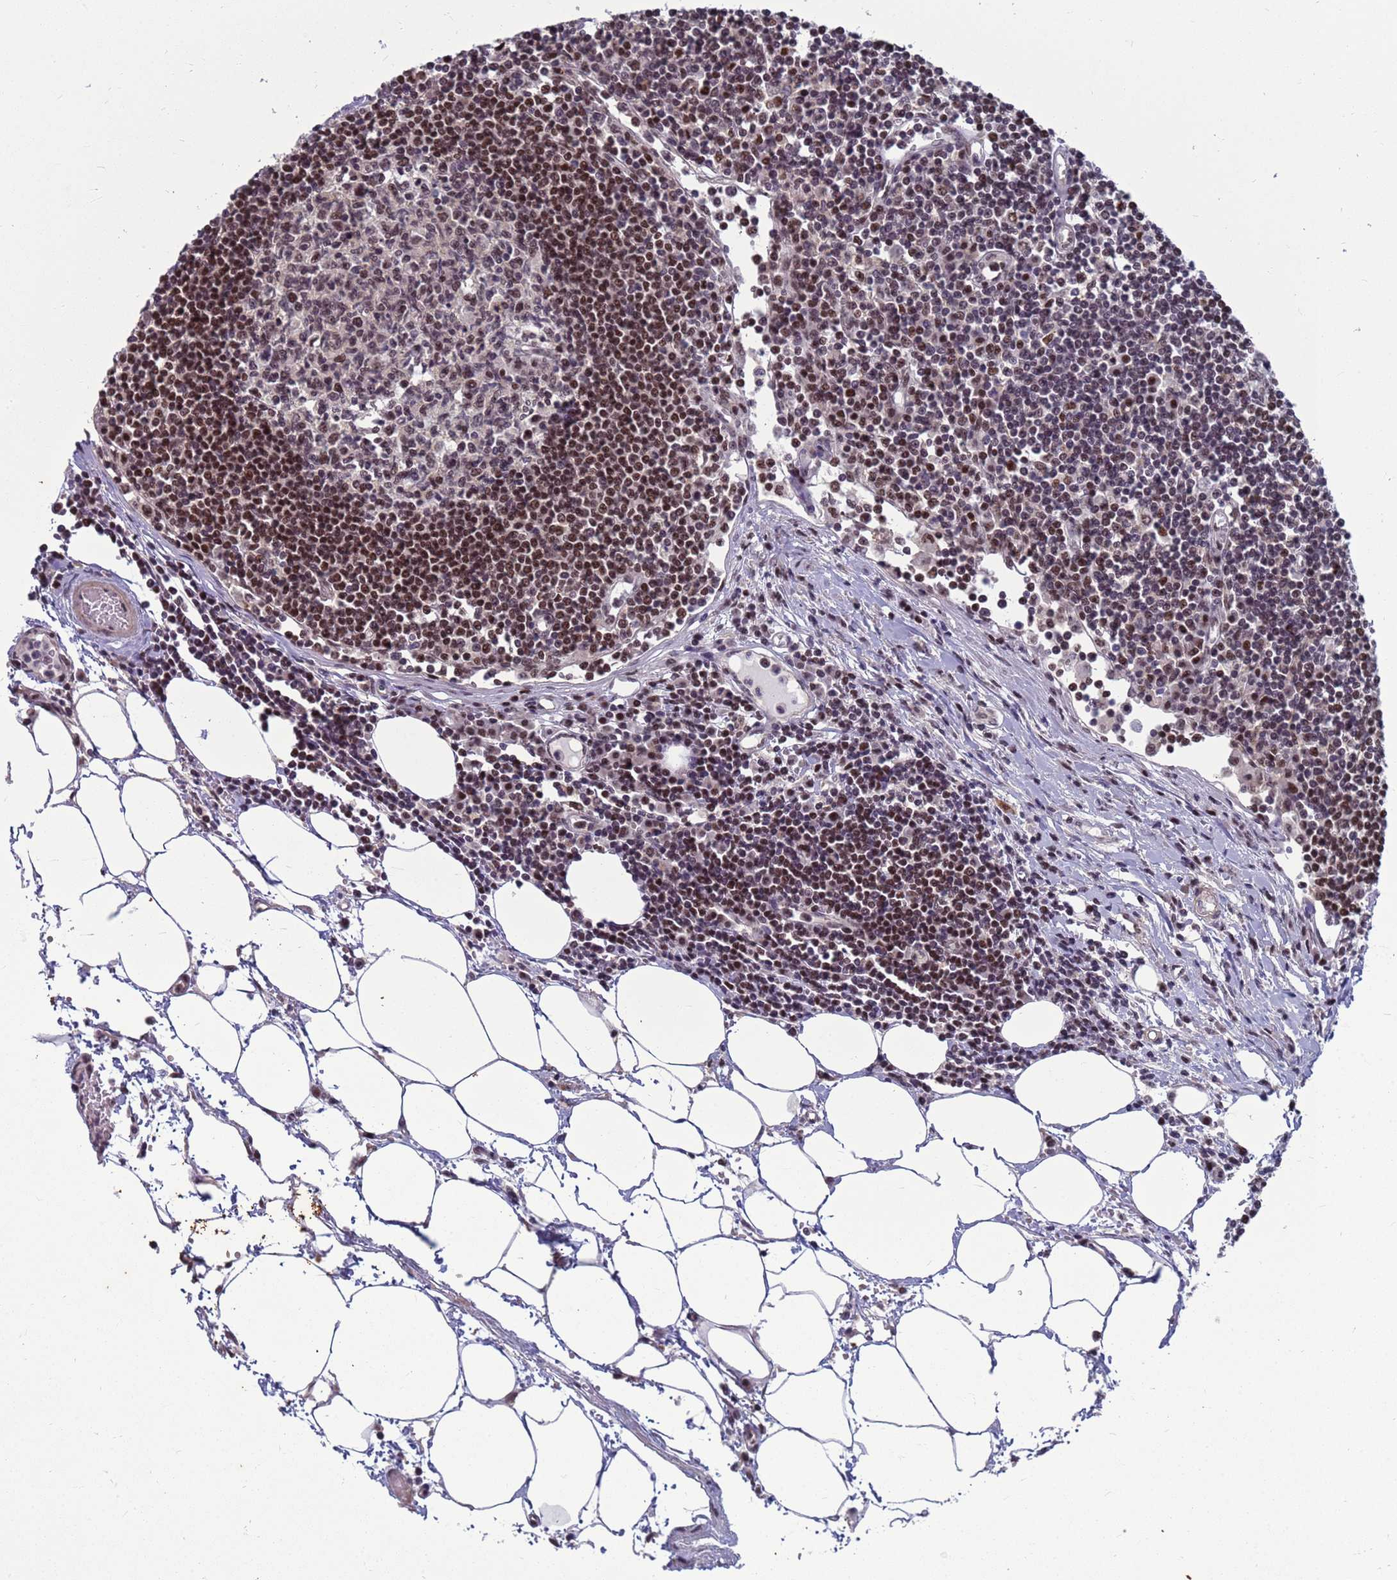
{"staining": {"intensity": "moderate", "quantity": "25%-75%", "location": "nuclear"}, "tissue": "lymph node", "cell_type": "Germinal center cells", "image_type": "normal", "snomed": [{"axis": "morphology", "description": "Adenocarcinoma, NOS"}, {"axis": "topography", "description": "Lymph node"}], "caption": "A high-resolution histopathology image shows immunohistochemistry staining of unremarkable lymph node, which exhibits moderate nuclear positivity in approximately 25%-75% of germinal center cells.", "gene": "NSL1", "patient": {"sex": "female", "age": 62}}